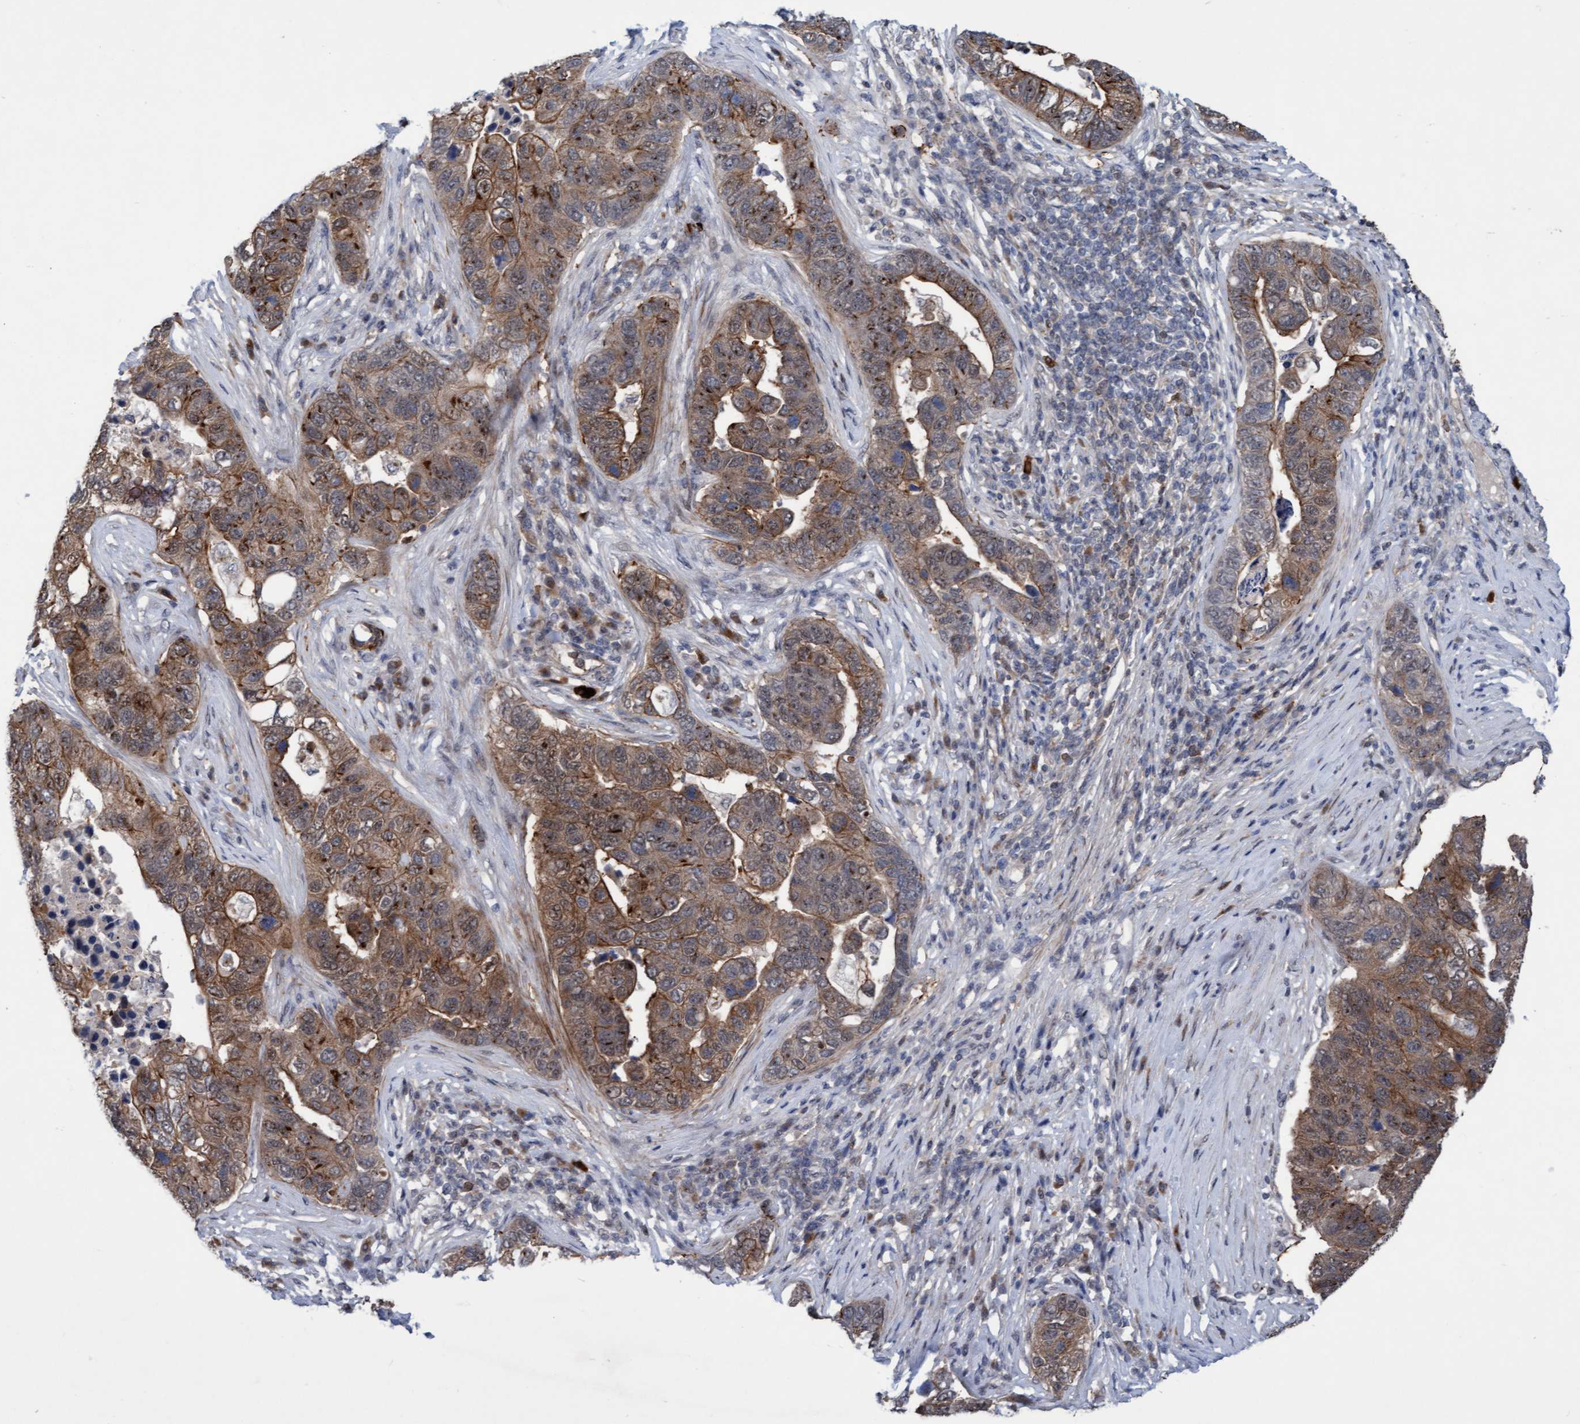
{"staining": {"intensity": "moderate", "quantity": ">75%", "location": "cytoplasmic/membranous"}, "tissue": "pancreatic cancer", "cell_type": "Tumor cells", "image_type": "cancer", "snomed": [{"axis": "morphology", "description": "Adenocarcinoma, NOS"}, {"axis": "topography", "description": "Pancreas"}], "caption": "This photomicrograph shows immunohistochemistry staining of human pancreatic adenocarcinoma, with medium moderate cytoplasmic/membranous staining in approximately >75% of tumor cells.", "gene": "RAP1GAP2", "patient": {"sex": "female", "age": 61}}